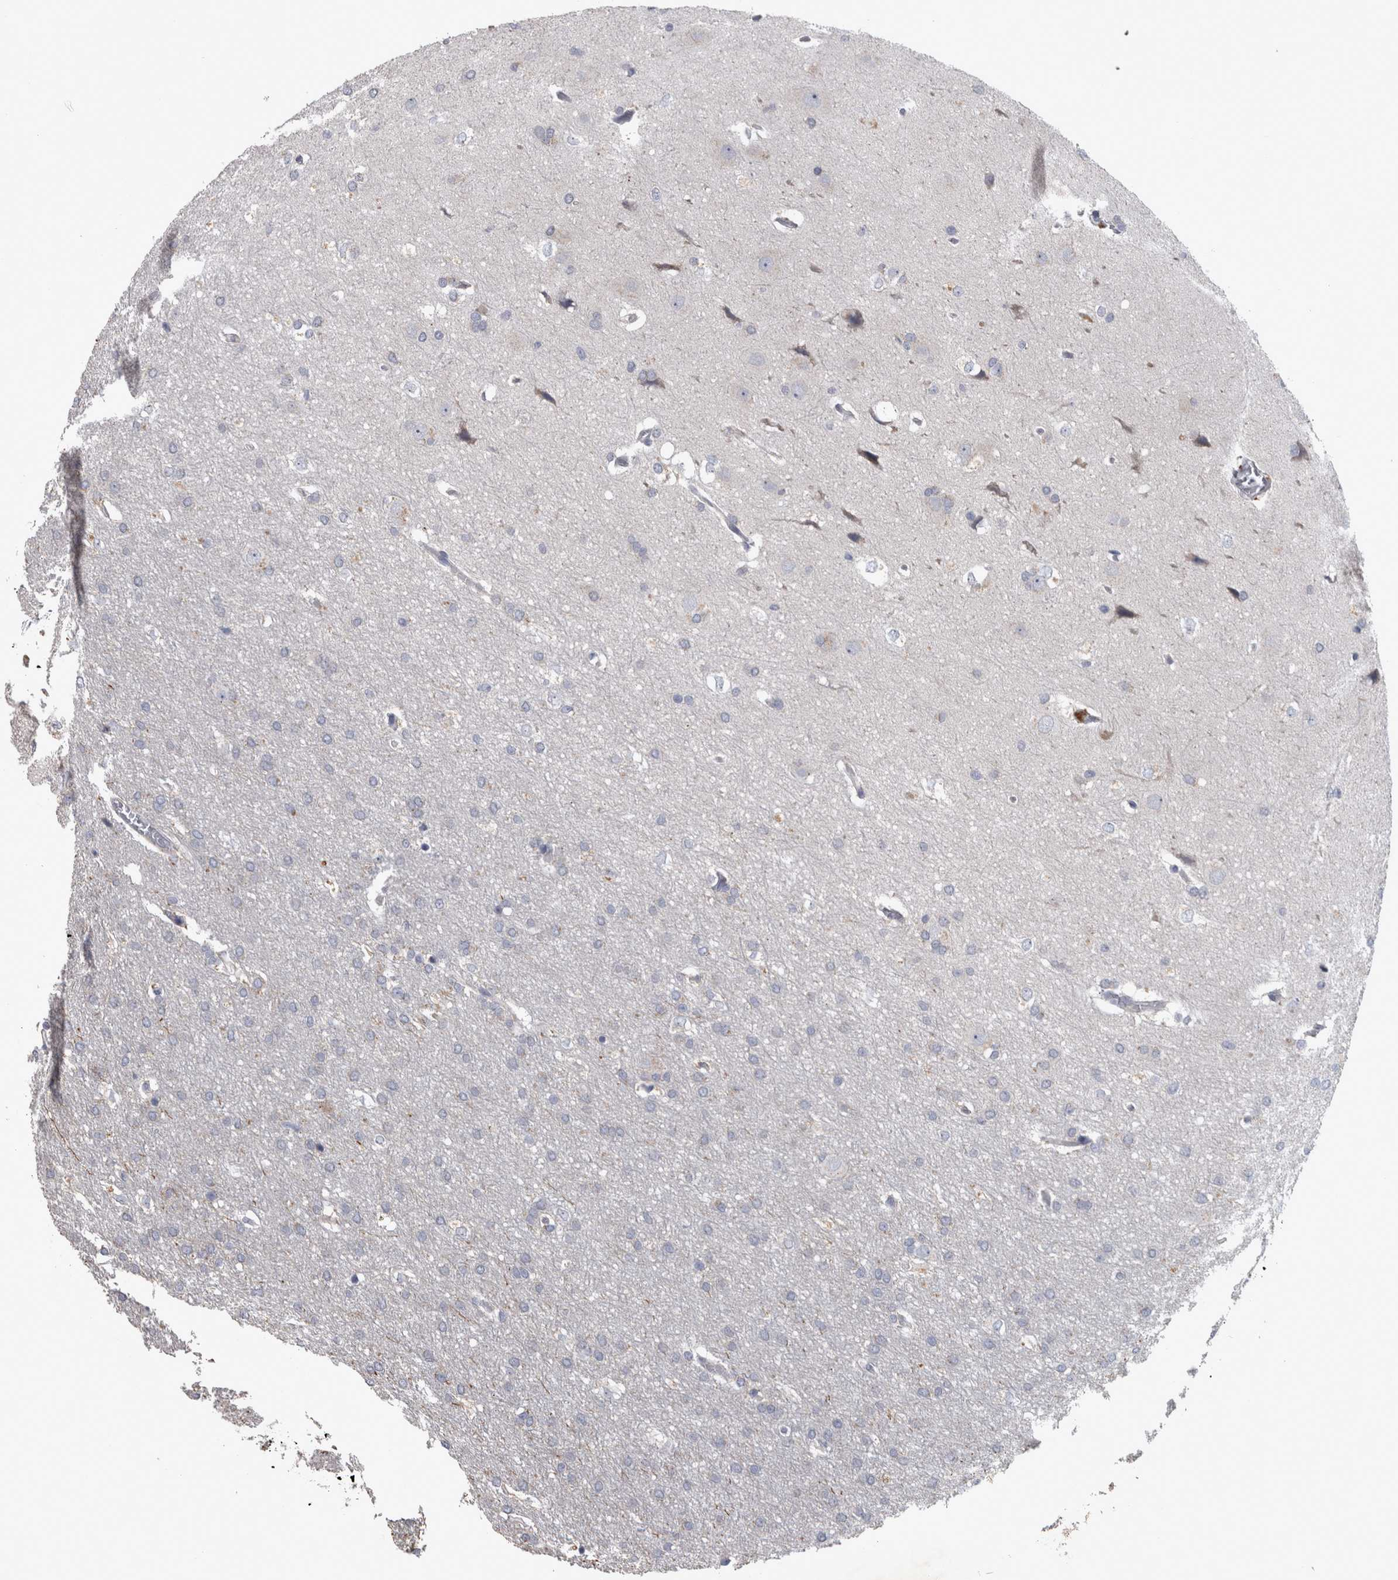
{"staining": {"intensity": "negative", "quantity": "none", "location": "none"}, "tissue": "glioma", "cell_type": "Tumor cells", "image_type": "cancer", "snomed": [{"axis": "morphology", "description": "Glioma, malignant, Low grade"}, {"axis": "topography", "description": "Brain"}], "caption": "Immunohistochemistry histopathology image of human glioma stained for a protein (brown), which displays no positivity in tumor cells.", "gene": "DBT", "patient": {"sex": "female", "age": 37}}